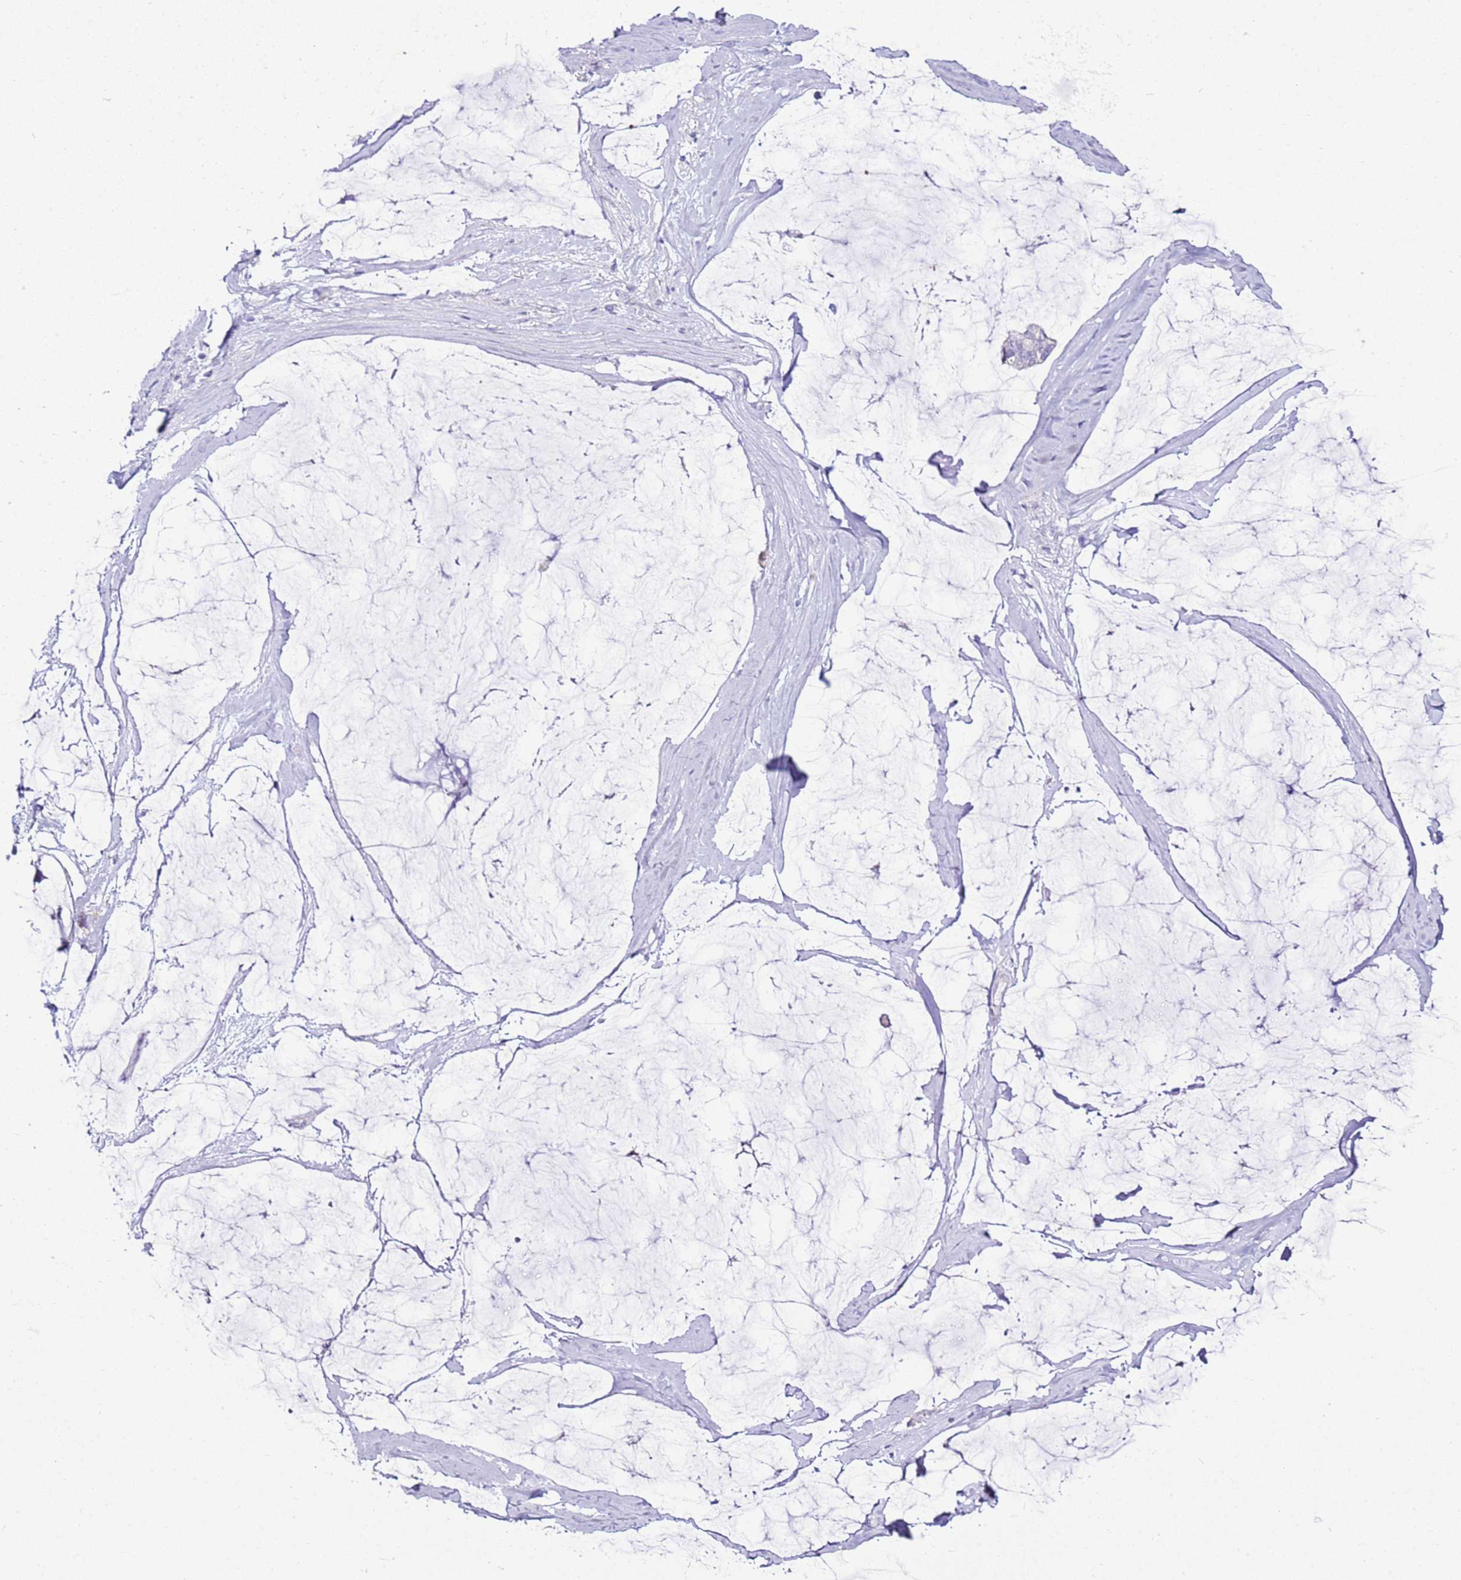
{"staining": {"intensity": "moderate", "quantity": "25%-75%", "location": "cytoplasmic/membranous"}, "tissue": "ovarian cancer", "cell_type": "Tumor cells", "image_type": "cancer", "snomed": [{"axis": "morphology", "description": "Cystadenocarcinoma, mucinous, NOS"}, {"axis": "topography", "description": "Ovary"}], "caption": "Ovarian mucinous cystadenocarcinoma stained for a protein shows moderate cytoplasmic/membranous positivity in tumor cells.", "gene": "SLC38A5", "patient": {"sex": "female", "age": 39}}